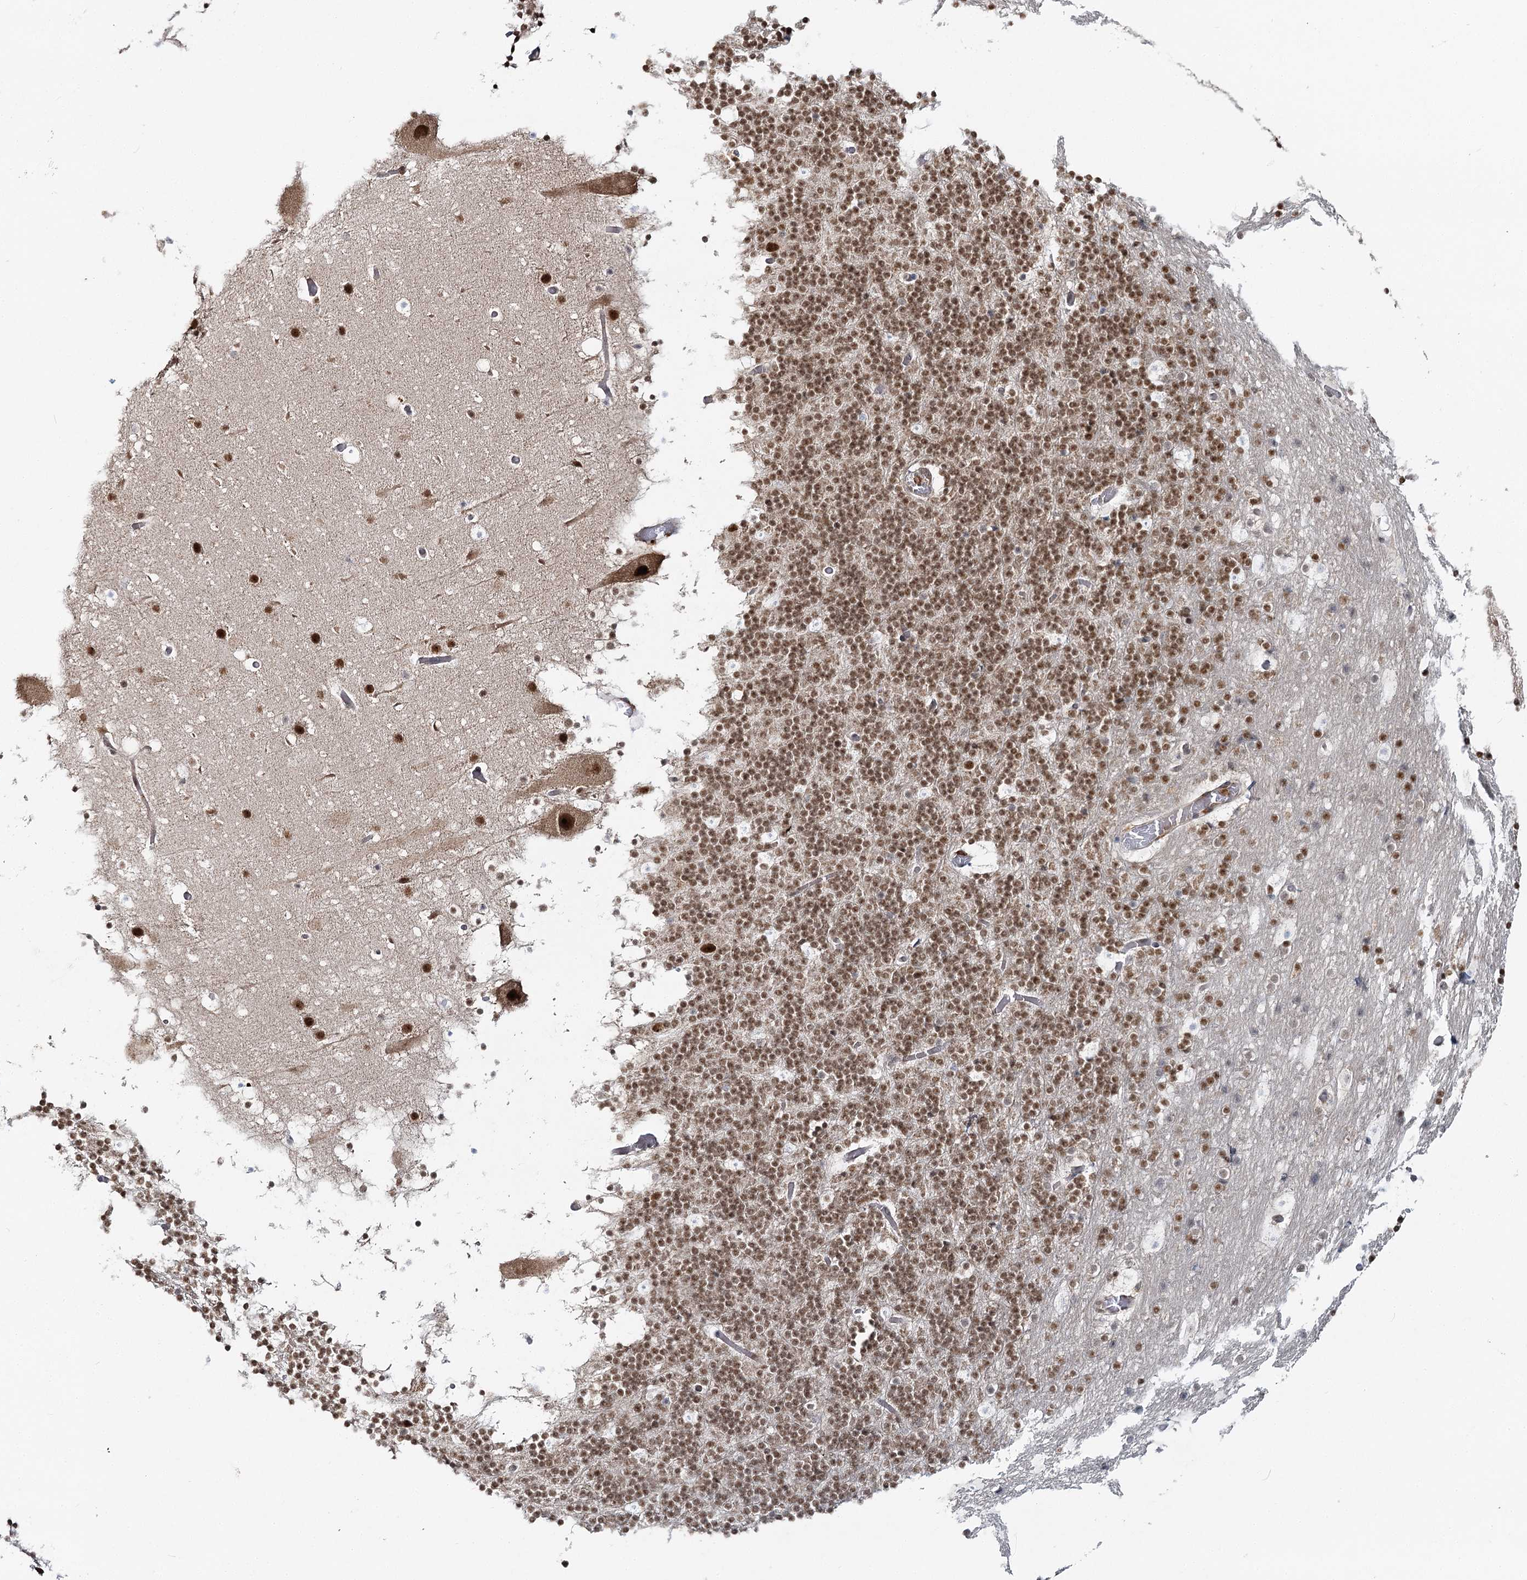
{"staining": {"intensity": "moderate", "quantity": "25%-75%", "location": "nuclear"}, "tissue": "cerebellum", "cell_type": "Cells in granular layer", "image_type": "normal", "snomed": [{"axis": "morphology", "description": "Normal tissue, NOS"}, {"axis": "topography", "description": "Cerebellum"}], "caption": "Moderate nuclear positivity for a protein is identified in about 25%-75% of cells in granular layer of unremarkable cerebellum using immunohistochemistry (IHC).", "gene": "FAM120B", "patient": {"sex": "male", "age": 57}}